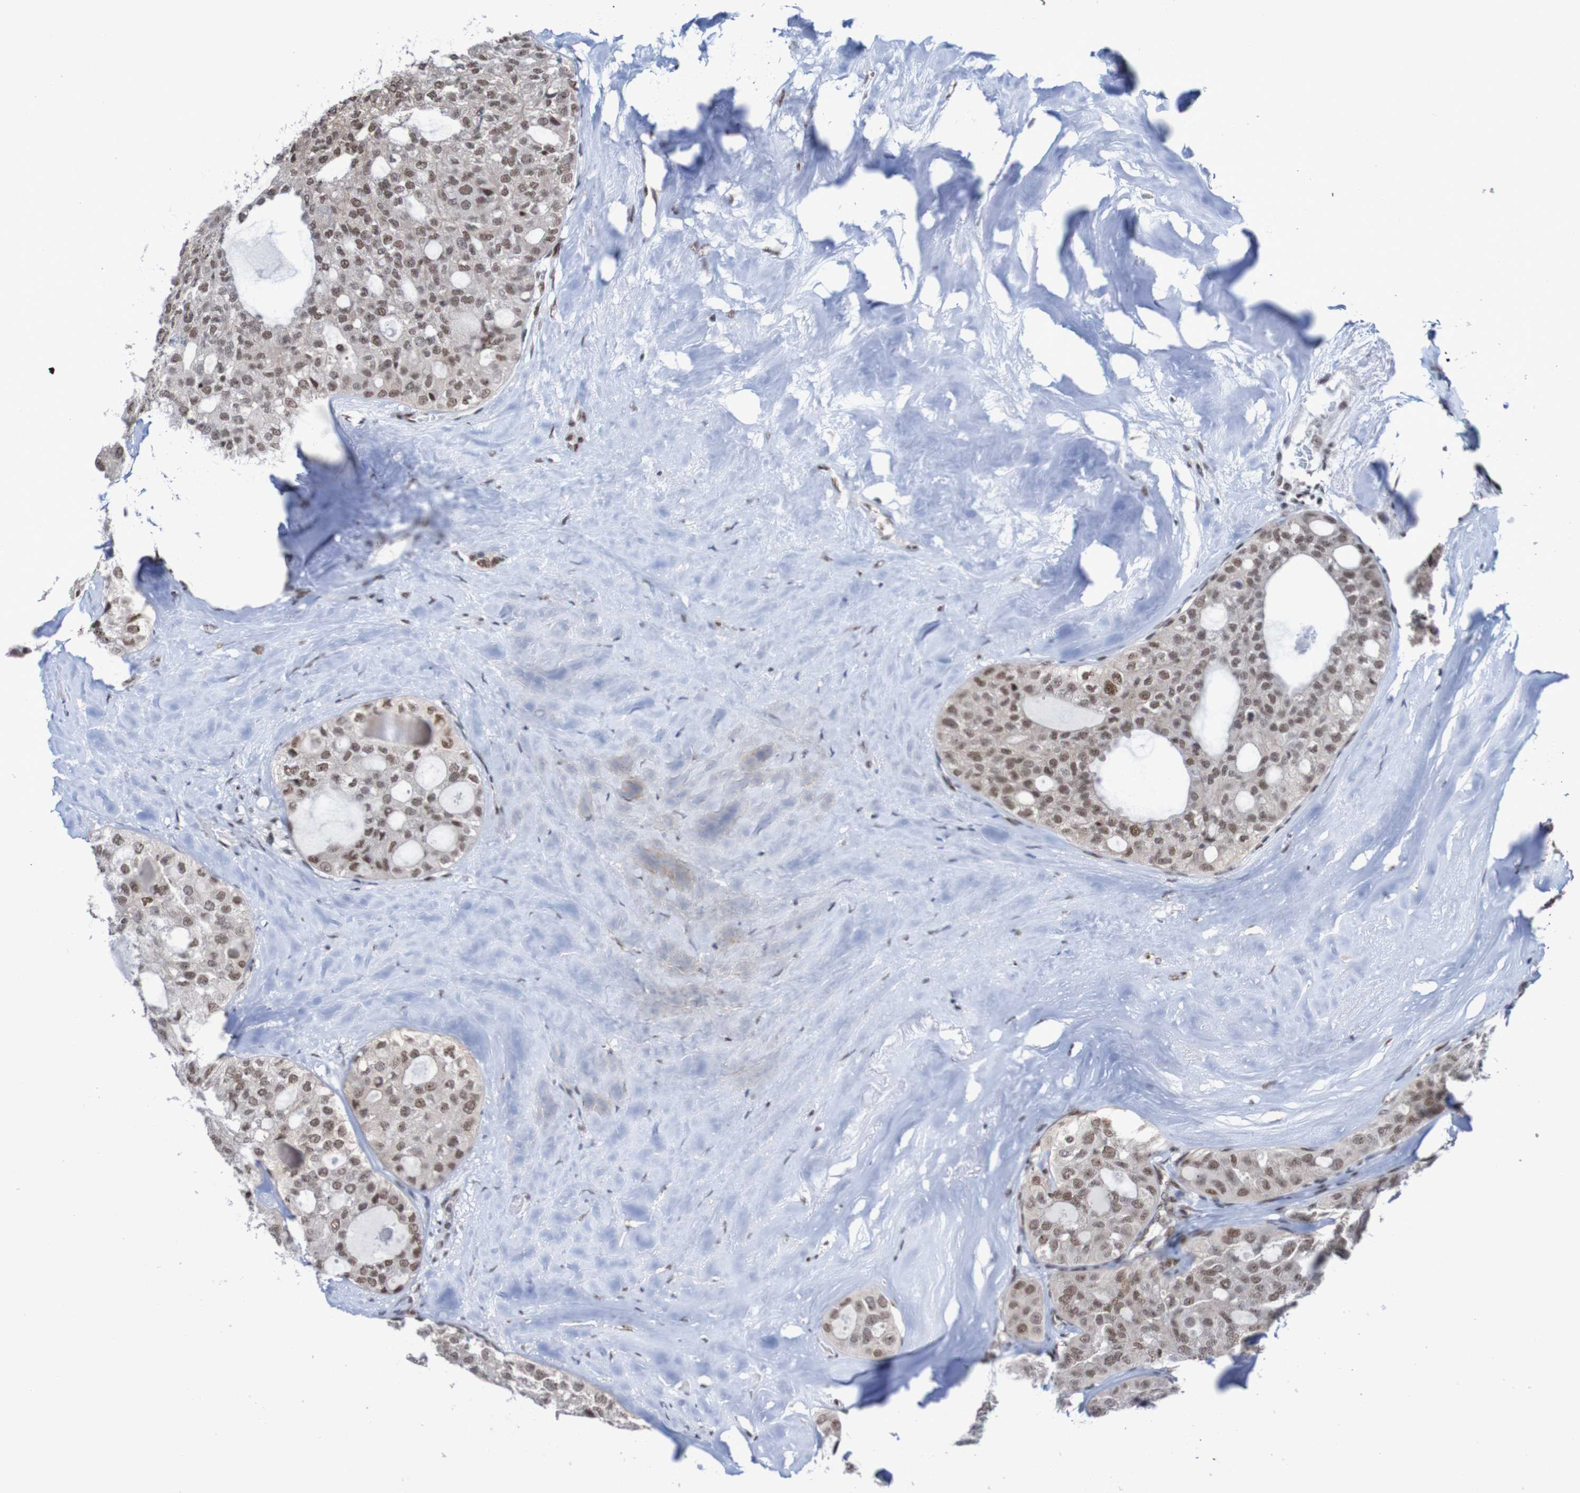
{"staining": {"intensity": "weak", "quantity": ">75%", "location": "nuclear"}, "tissue": "thyroid cancer", "cell_type": "Tumor cells", "image_type": "cancer", "snomed": [{"axis": "morphology", "description": "Follicular adenoma carcinoma, NOS"}, {"axis": "topography", "description": "Thyroid gland"}], "caption": "Immunohistochemistry (IHC) image of neoplastic tissue: follicular adenoma carcinoma (thyroid) stained using IHC reveals low levels of weak protein expression localized specifically in the nuclear of tumor cells, appearing as a nuclear brown color.", "gene": "CDC5L", "patient": {"sex": "male", "age": 75}}